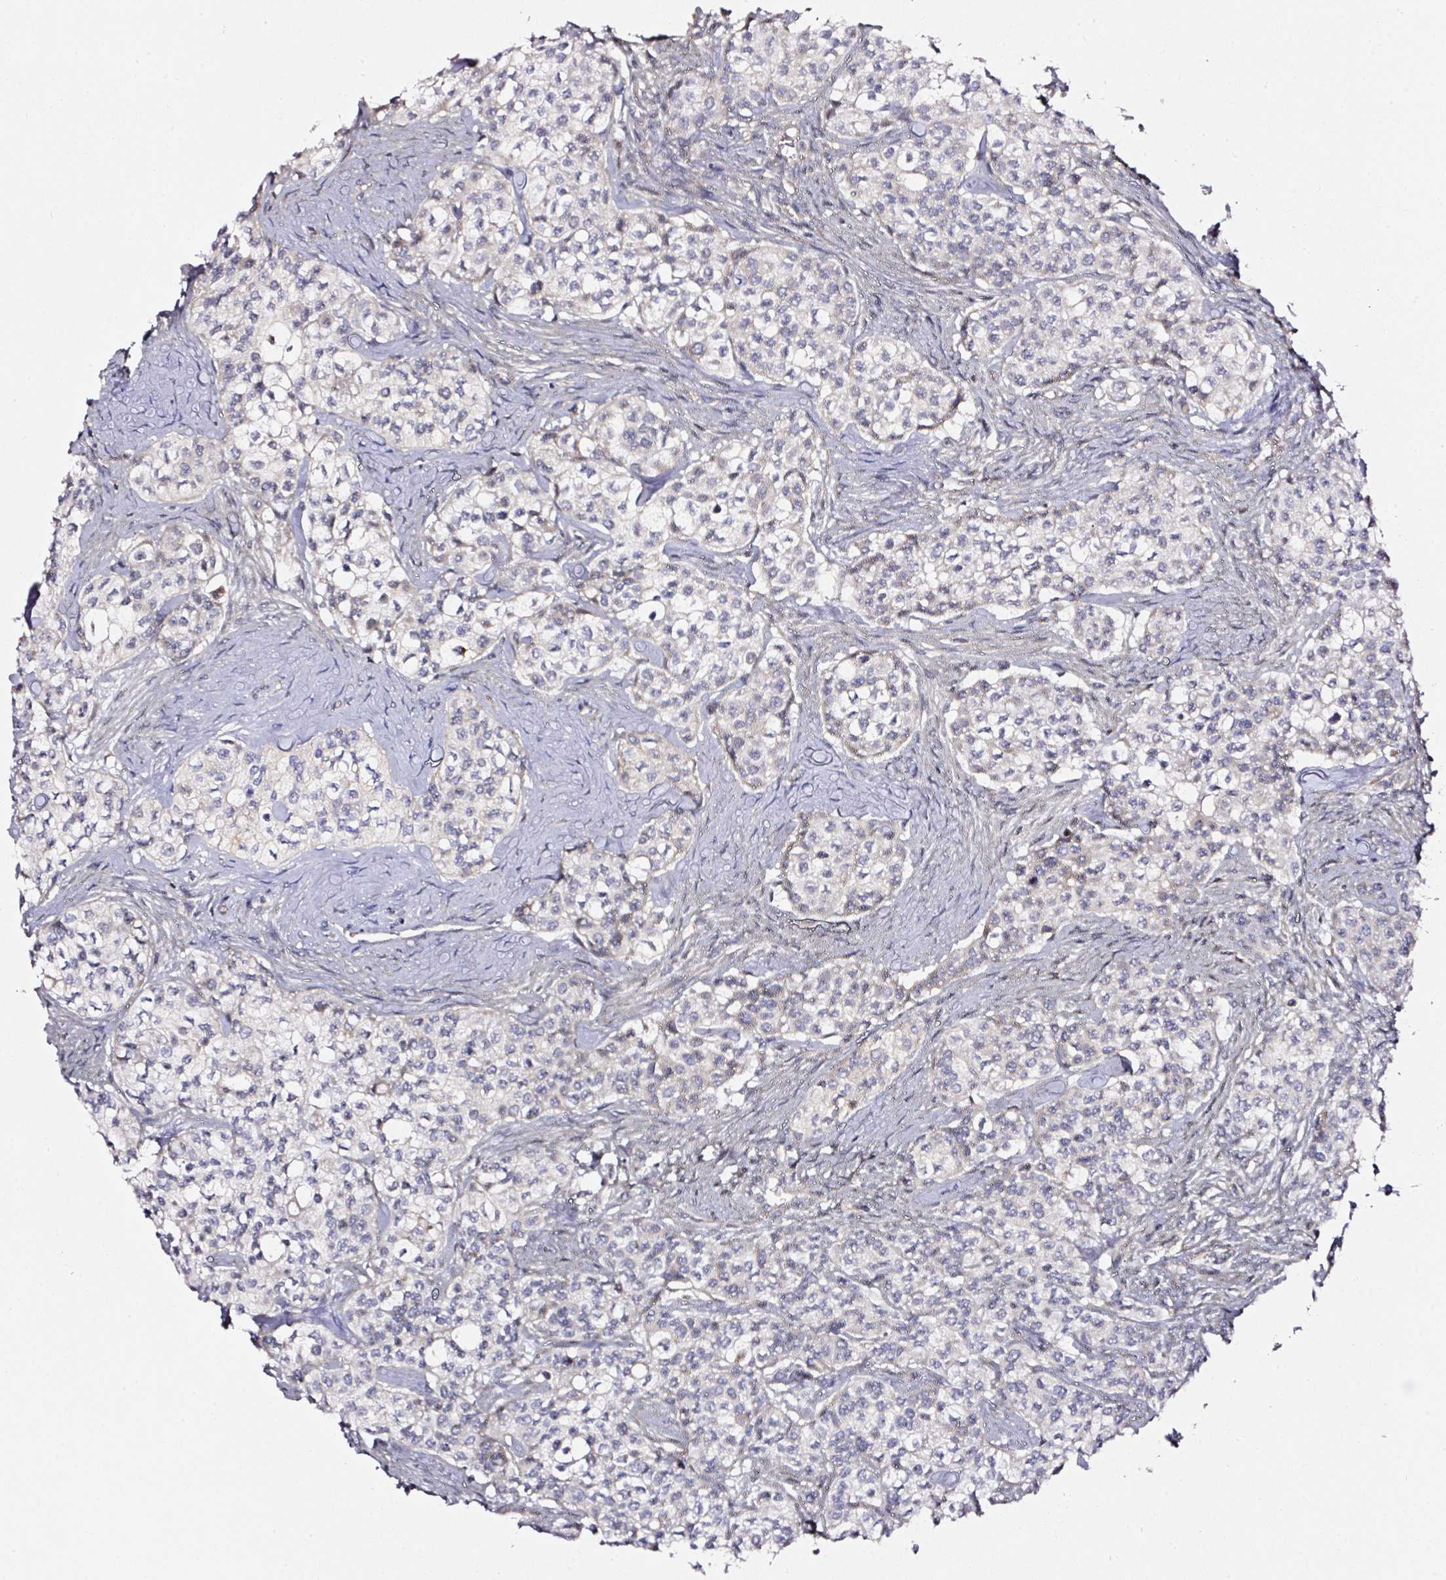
{"staining": {"intensity": "negative", "quantity": "none", "location": "none"}, "tissue": "head and neck cancer", "cell_type": "Tumor cells", "image_type": "cancer", "snomed": [{"axis": "morphology", "description": "Adenocarcinoma, NOS"}, {"axis": "topography", "description": "Head-Neck"}], "caption": "Head and neck cancer was stained to show a protein in brown. There is no significant positivity in tumor cells.", "gene": "CD47", "patient": {"sex": "male", "age": 81}}